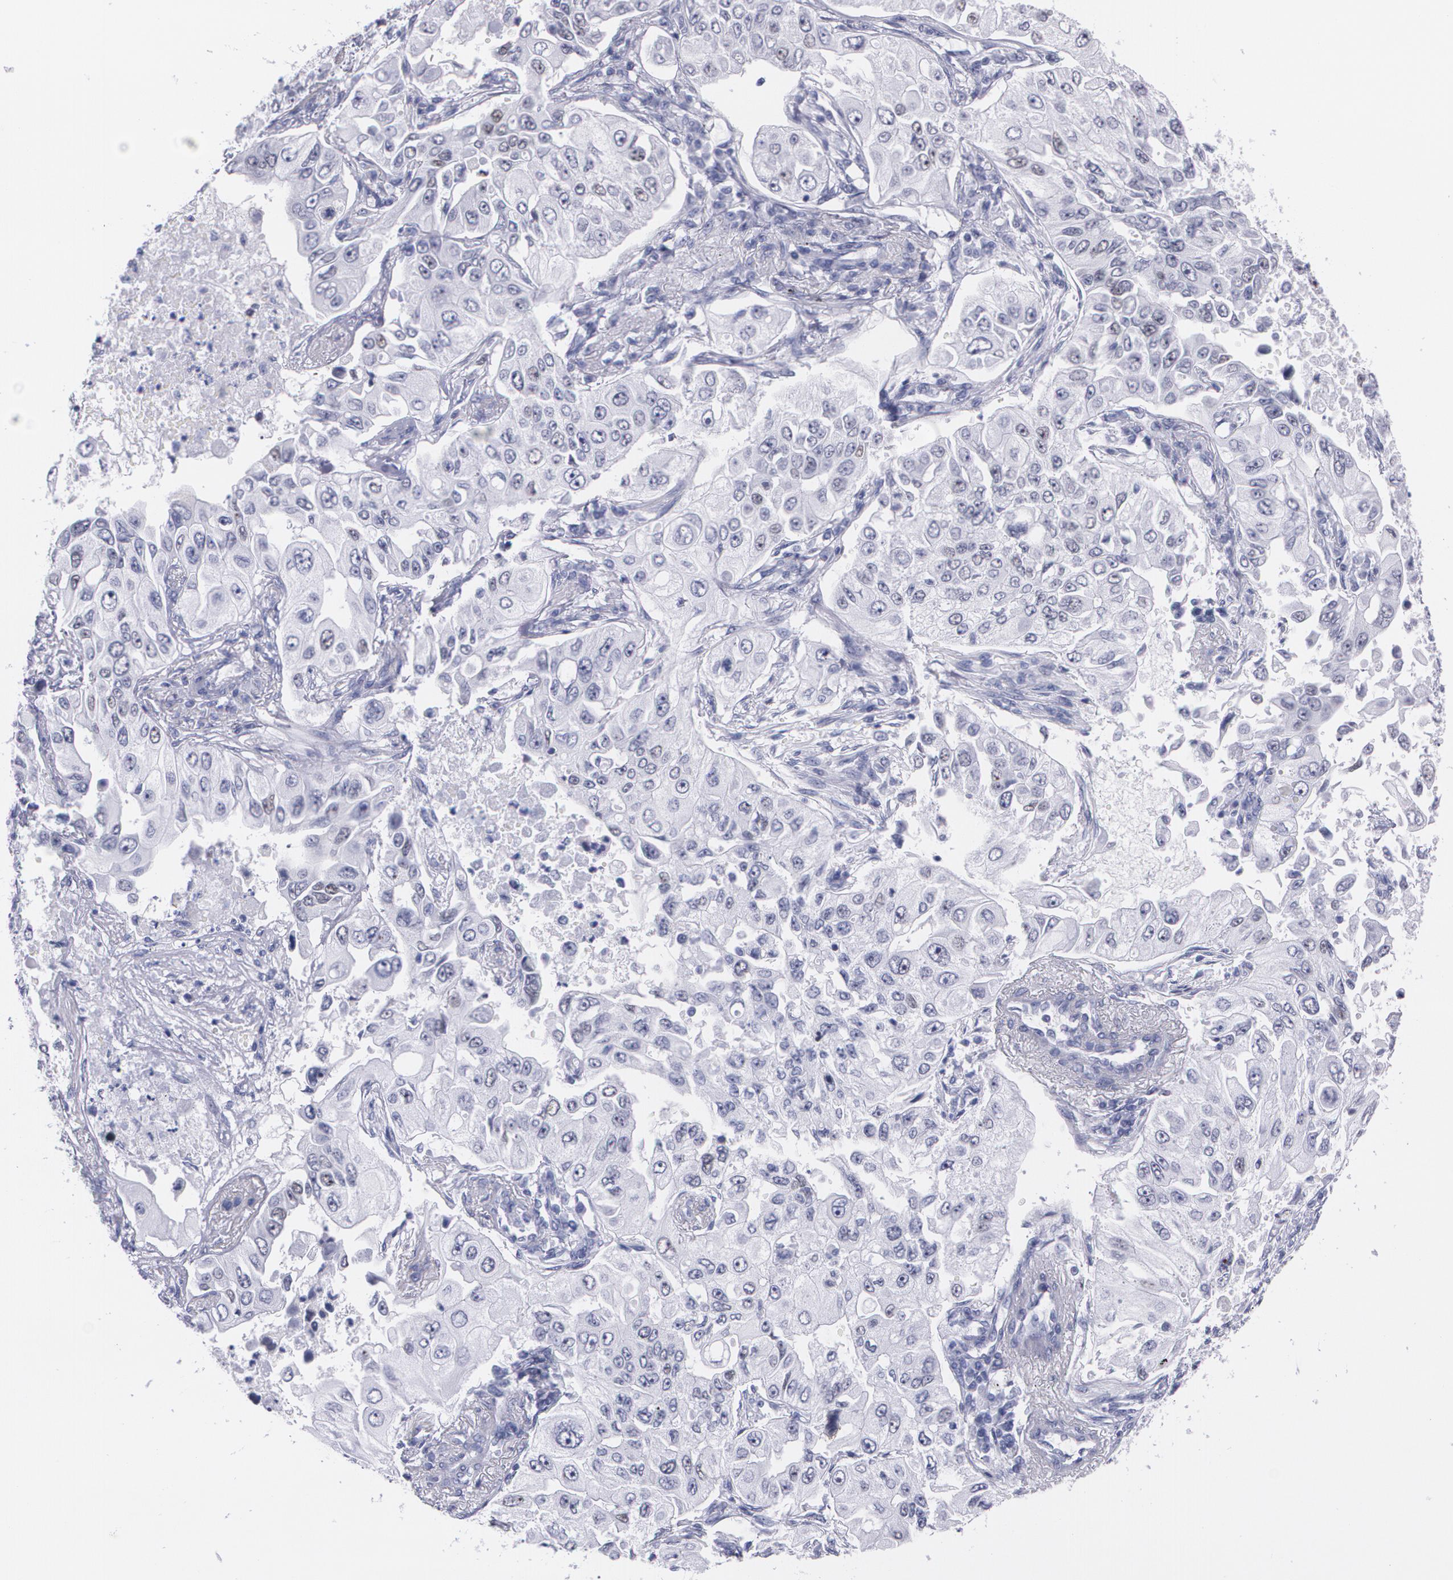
{"staining": {"intensity": "weak", "quantity": "<25%", "location": "nuclear"}, "tissue": "lung cancer", "cell_type": "Tumor cells", "image_type": "cancer", "snomed": [{"axis": "morphology", "description": "Adenocarcinoma, NOS"}, {"axis": "topography", "description": "Lung"}], "caption": "There is no significant positivity in tumor cells of lung cancer (adenocarcinoma).", "gene": "TP53", "patient": {"sex": "male", "age": 84}}